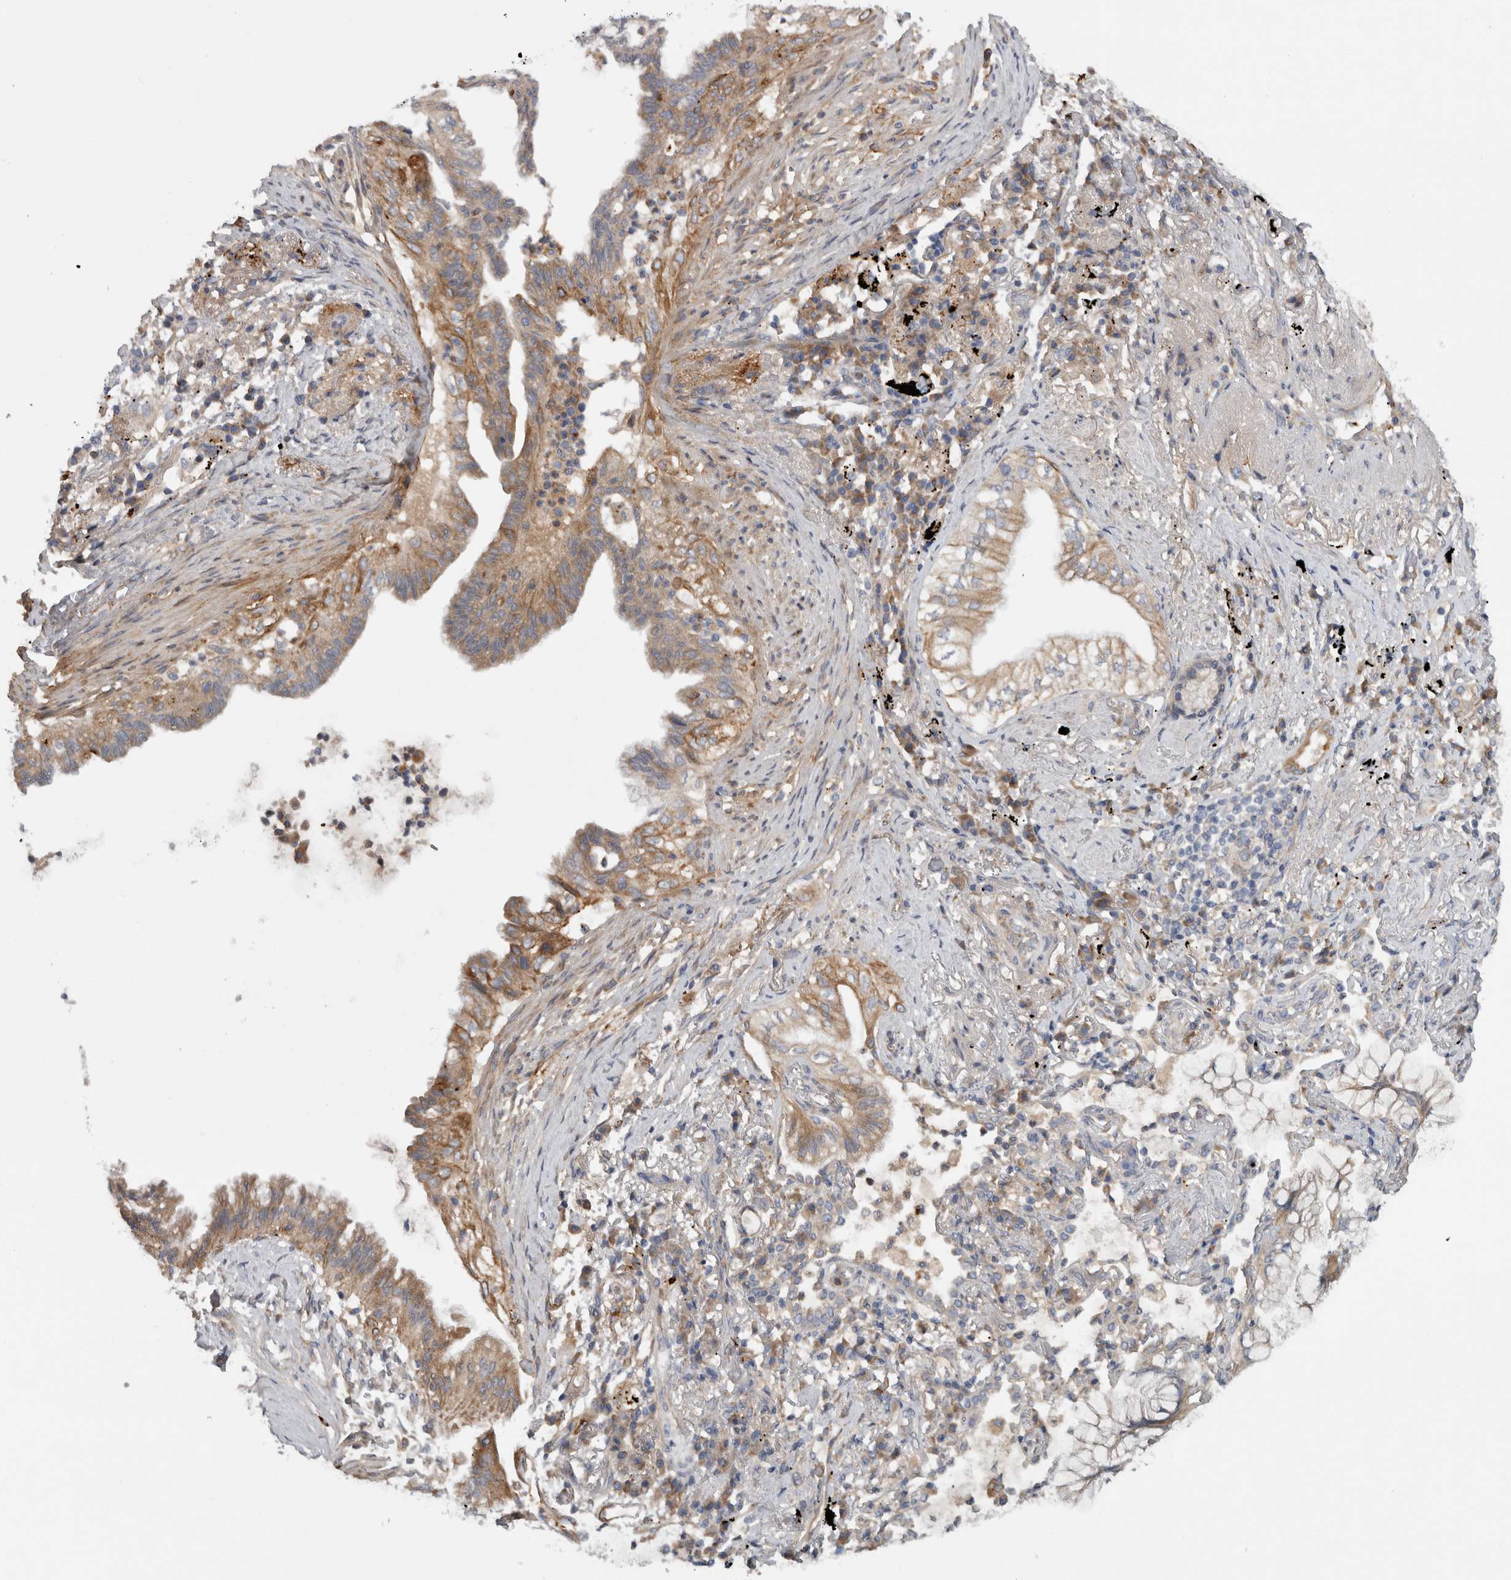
{"staining": {"intensity": "moderate", "quantity": ">75%", "location": "cytoplasmic/membranous"}, "tissue": "lung cancer", "cell_type": "Tumor cells", "image_type": "cancer", "snomed": [{"axis": "morphology", "description": "Adenocarcinoma, NOS"}, {"axis": "topography", "description": "Lung"}], "caption": "Lung adenocarcinoma stained with IHC demonstrates moderate cytoplasmic/membranous expression in about >75% of tumor cells. (DAB = brown stain, brightfield microscopy at high magnification).", "gene": "ATXN2", "patient": {"sex": "female", "age": 70}}